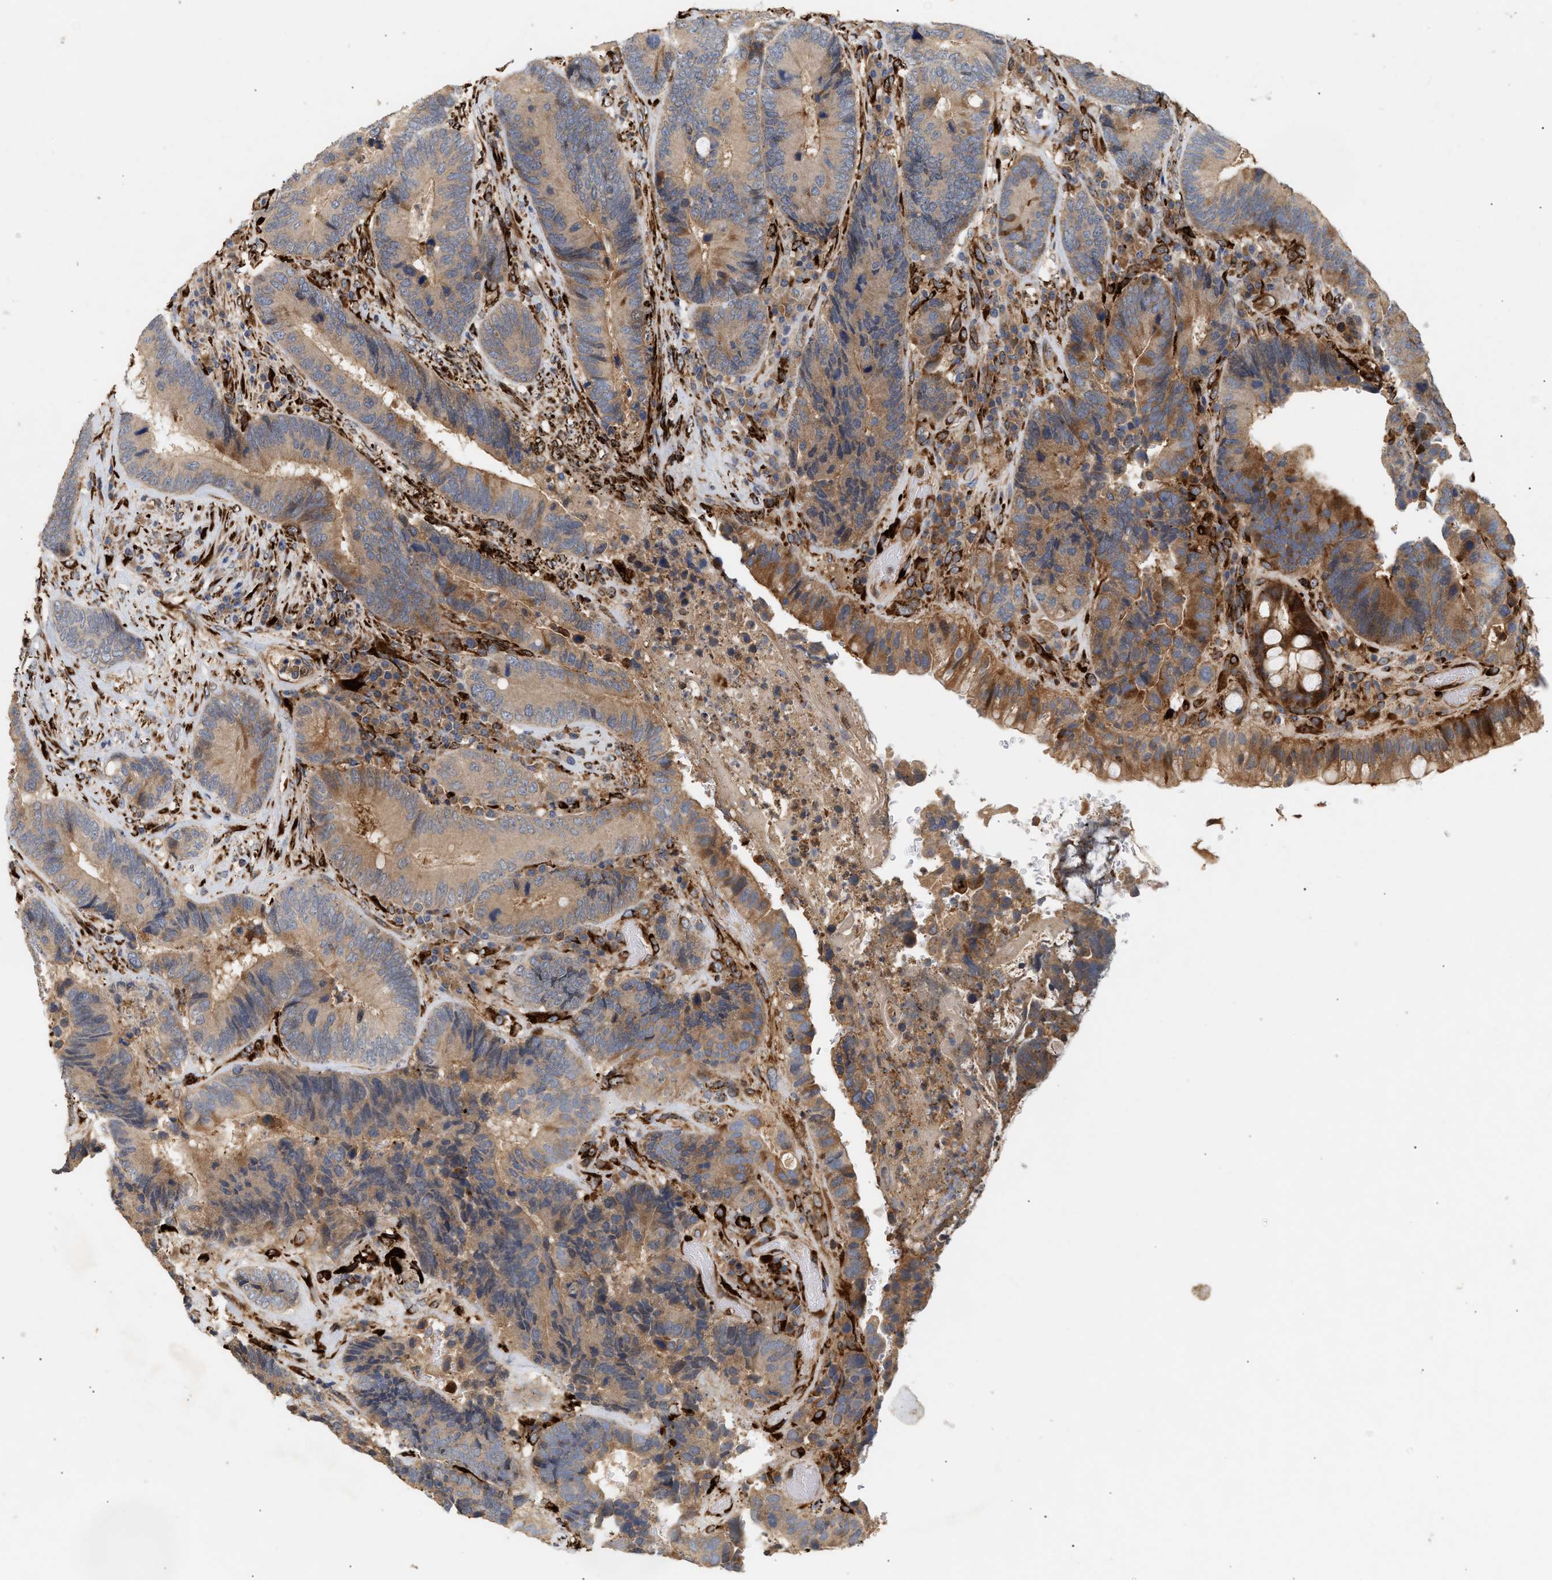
{"staining": {"intensity": "moderate", "quantity": ">75%", "location": "cytoplasmic/membranous"}, "tissue": "colorectal cancer", "cell_type": "Tumor cells", "image_type": "cancer", "snomed": [{"axis": "morphology", "description": "Adenocarcinoma, NOS"}, {"axis": "topography", "description": "Rectum"}], "caption": "Immunohistochemistry staining of colorectal adenocarcinoma, which exhibits medium levels of moderate cytoplasmic/membranous staining in about >75% of tumor cells indicating moderate cytoplasmic/membranous protein staining. The staining was performed using DAB (brown) for protein detection and nuclei were counterstained in hematoxylin (blue).", "gene": "PLCD1", "patient": {"sex": "female", "age": 89}}